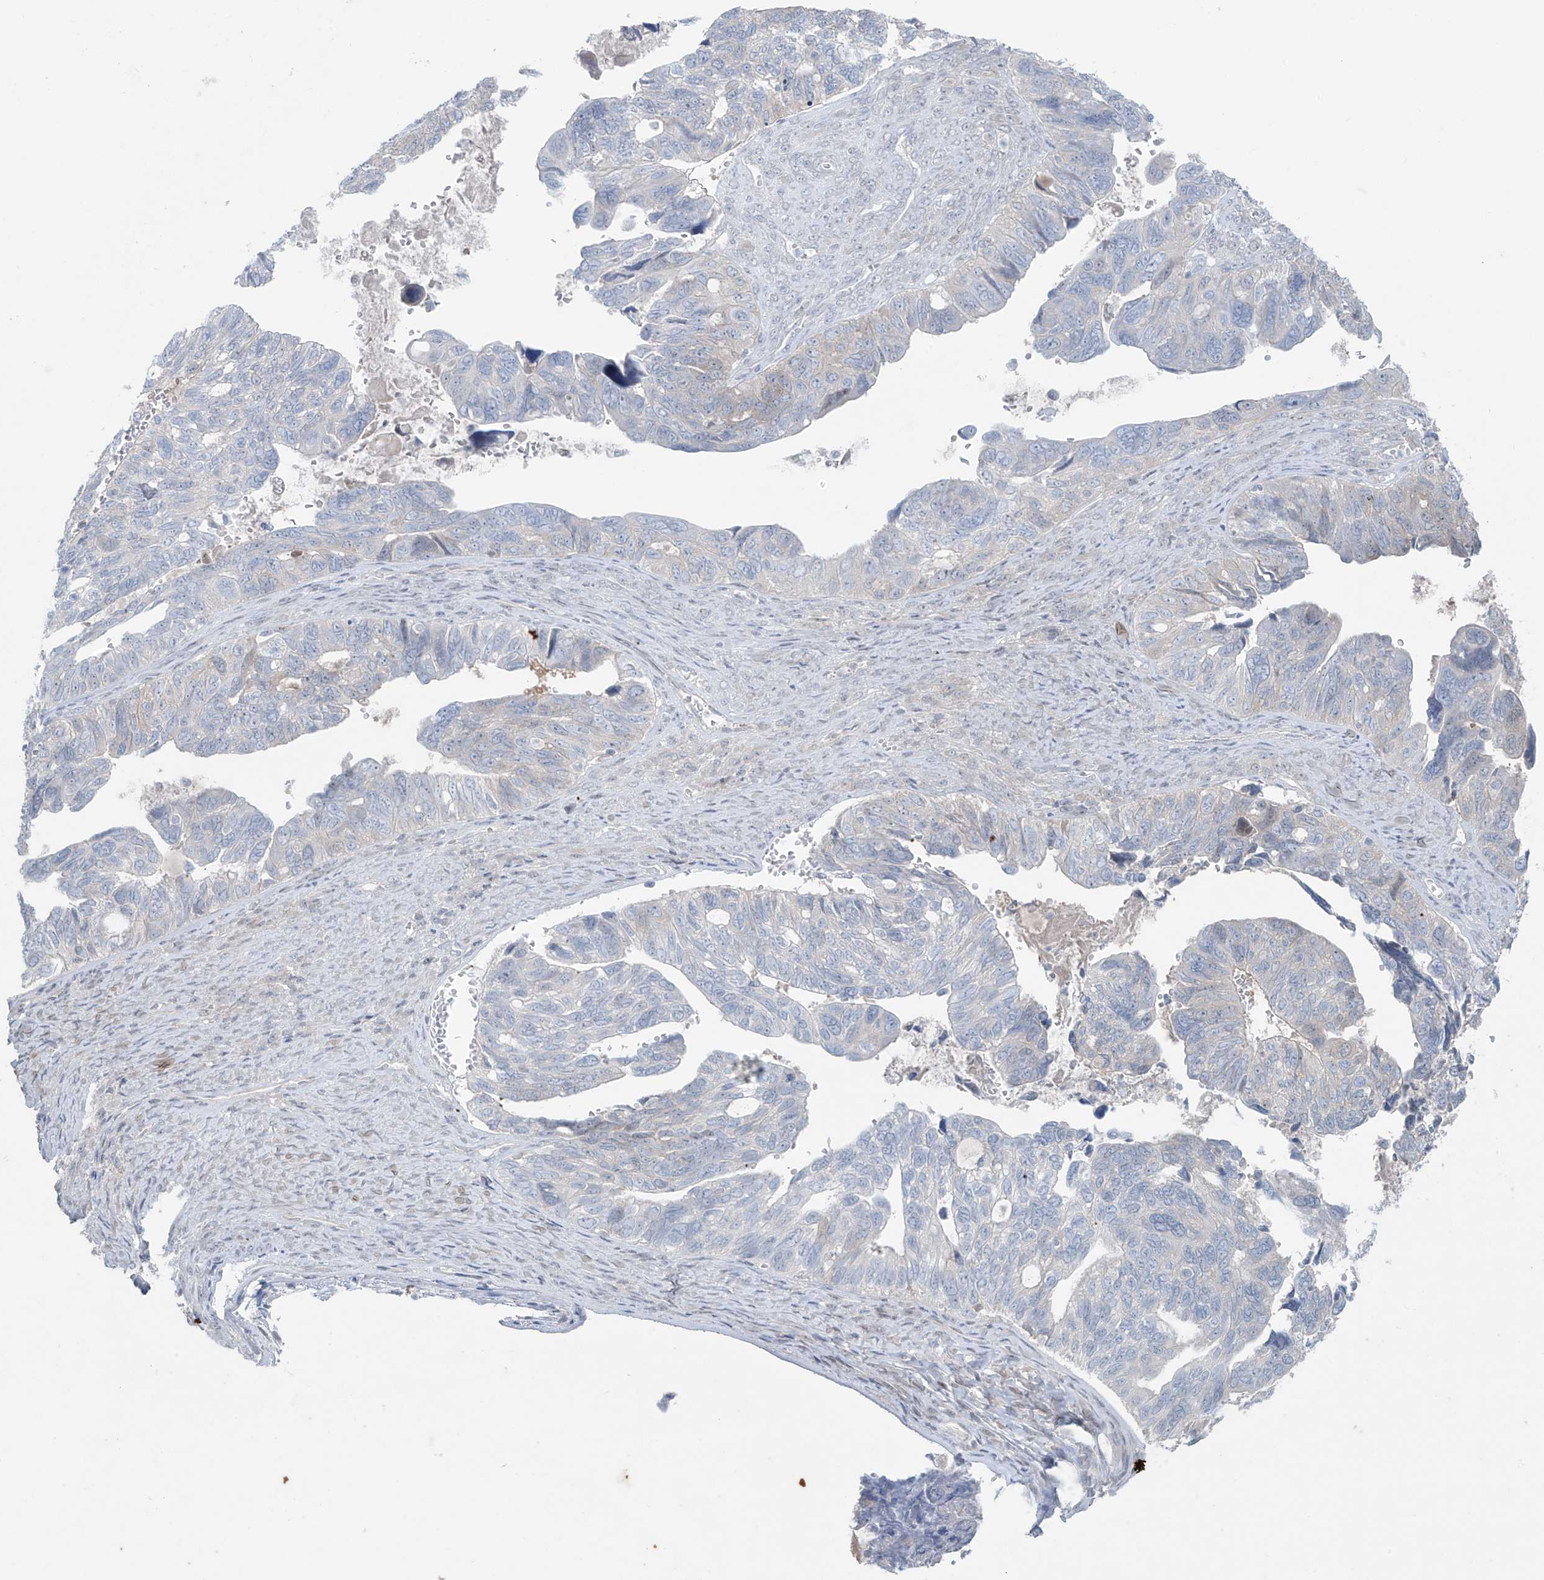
{"staining": {"intensity": "negative", "quantity": "none", "location": "none"}, "tissue": "ovarian cancer", "cell_type": "Tumor cells", "image_type": "cancer", "snomed": [{"axis": "morphology", "description": "Cystadenocarcinoma, serous, NOS"}, {"axis": "topography", "description": "Ovary"}], "caption": "A histopathology image of human ovarian serous cystadenocarcinoma is negative for staining in tumor cells.", "gene": "PPAT", "patient": {"sex": "female", "age": 79}}